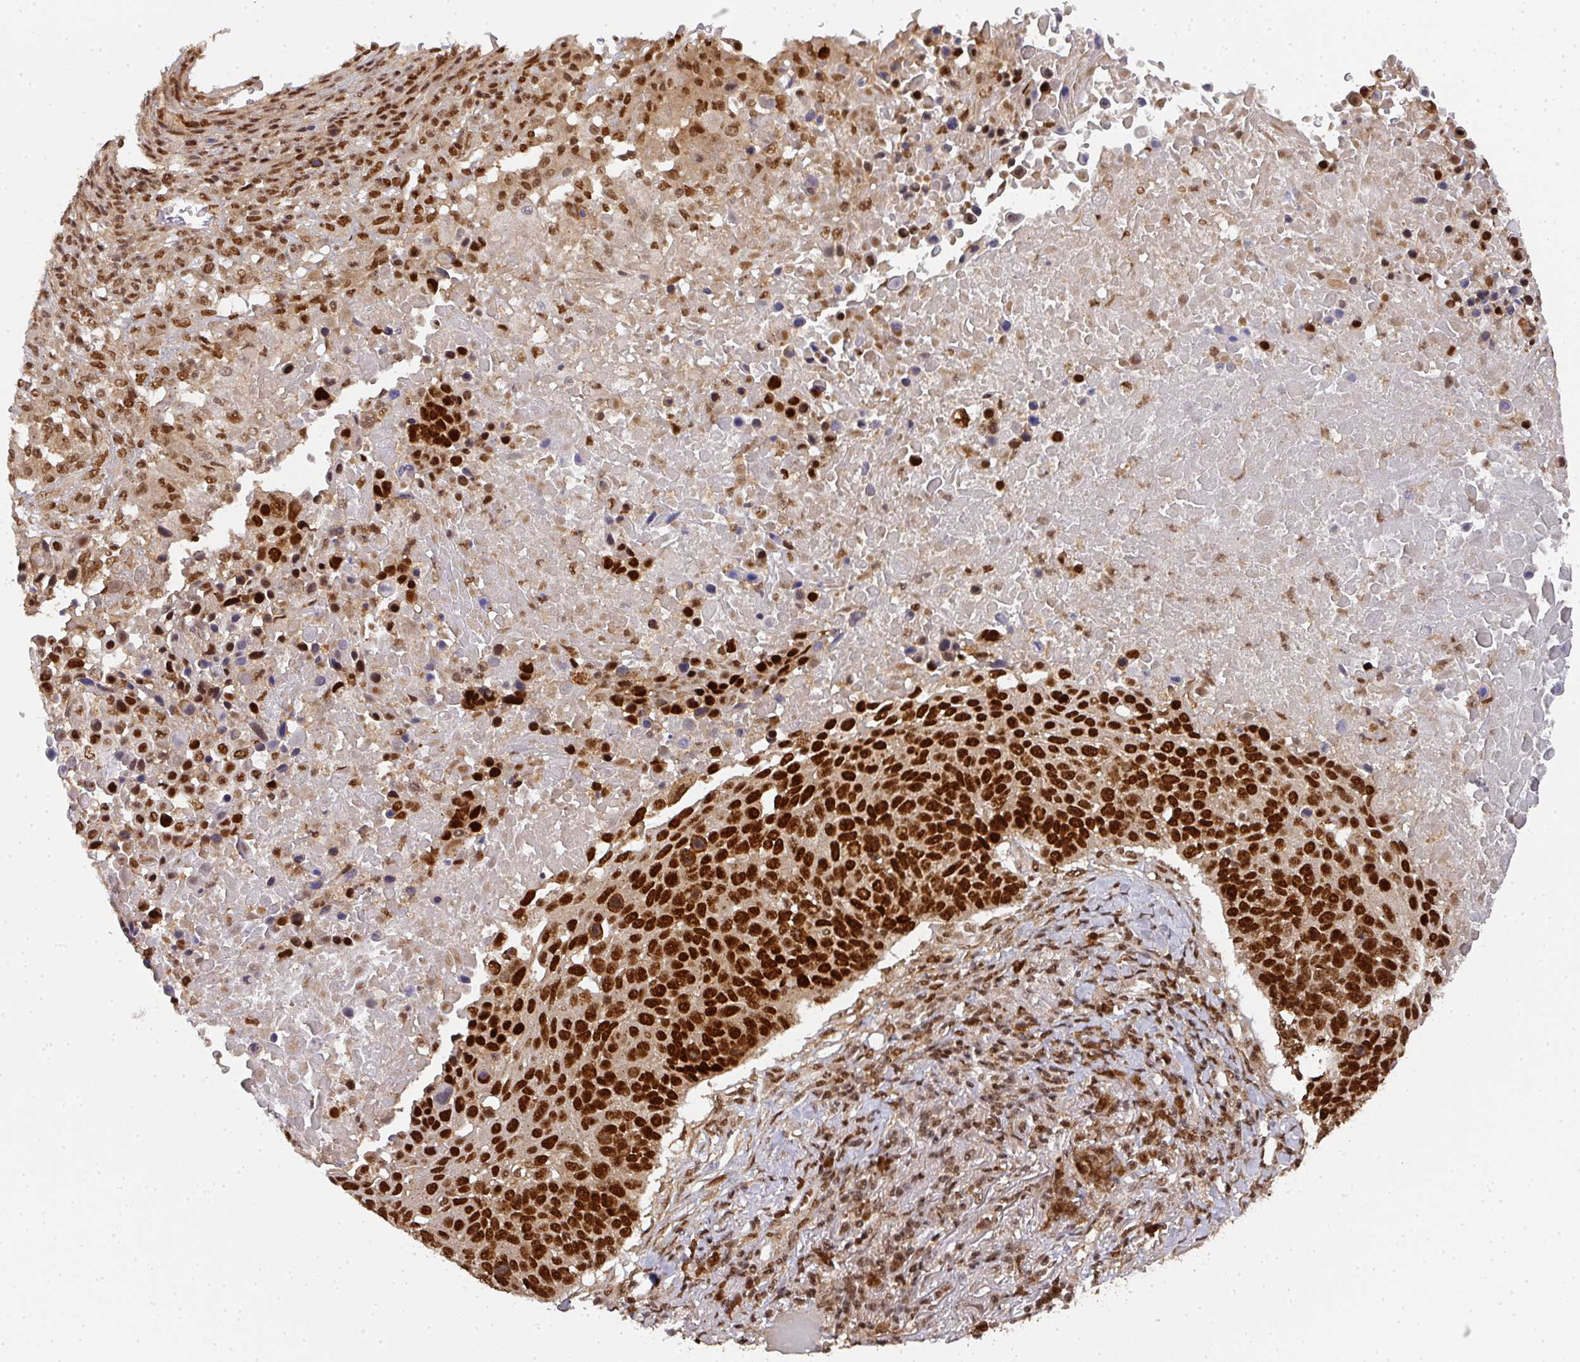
{"staining": {"intensity": "strong", "quantity": ">75%", "location": "nuclear"}, "tissue": "lung cancer", "cell_type": "Tumor cells", "image_type": "cancer", "snomed": [{"axis": "morphology", "description": "Normal tissue, NOS"}, {"axis": "morphology", "description": "Squamous cell carcinoma, NOS"}, {"axis": "topography", "description": "Lymph node"}, {"axis": "topography", "description": "Lung"}], "caption": "Lung cancer (squamous cell carcinoma) tissue reveals strong nuclear positivity in approximately >75% of tumor cells", "gene": "DIDO1", "patient": {"sex": "male", "age": 66}}